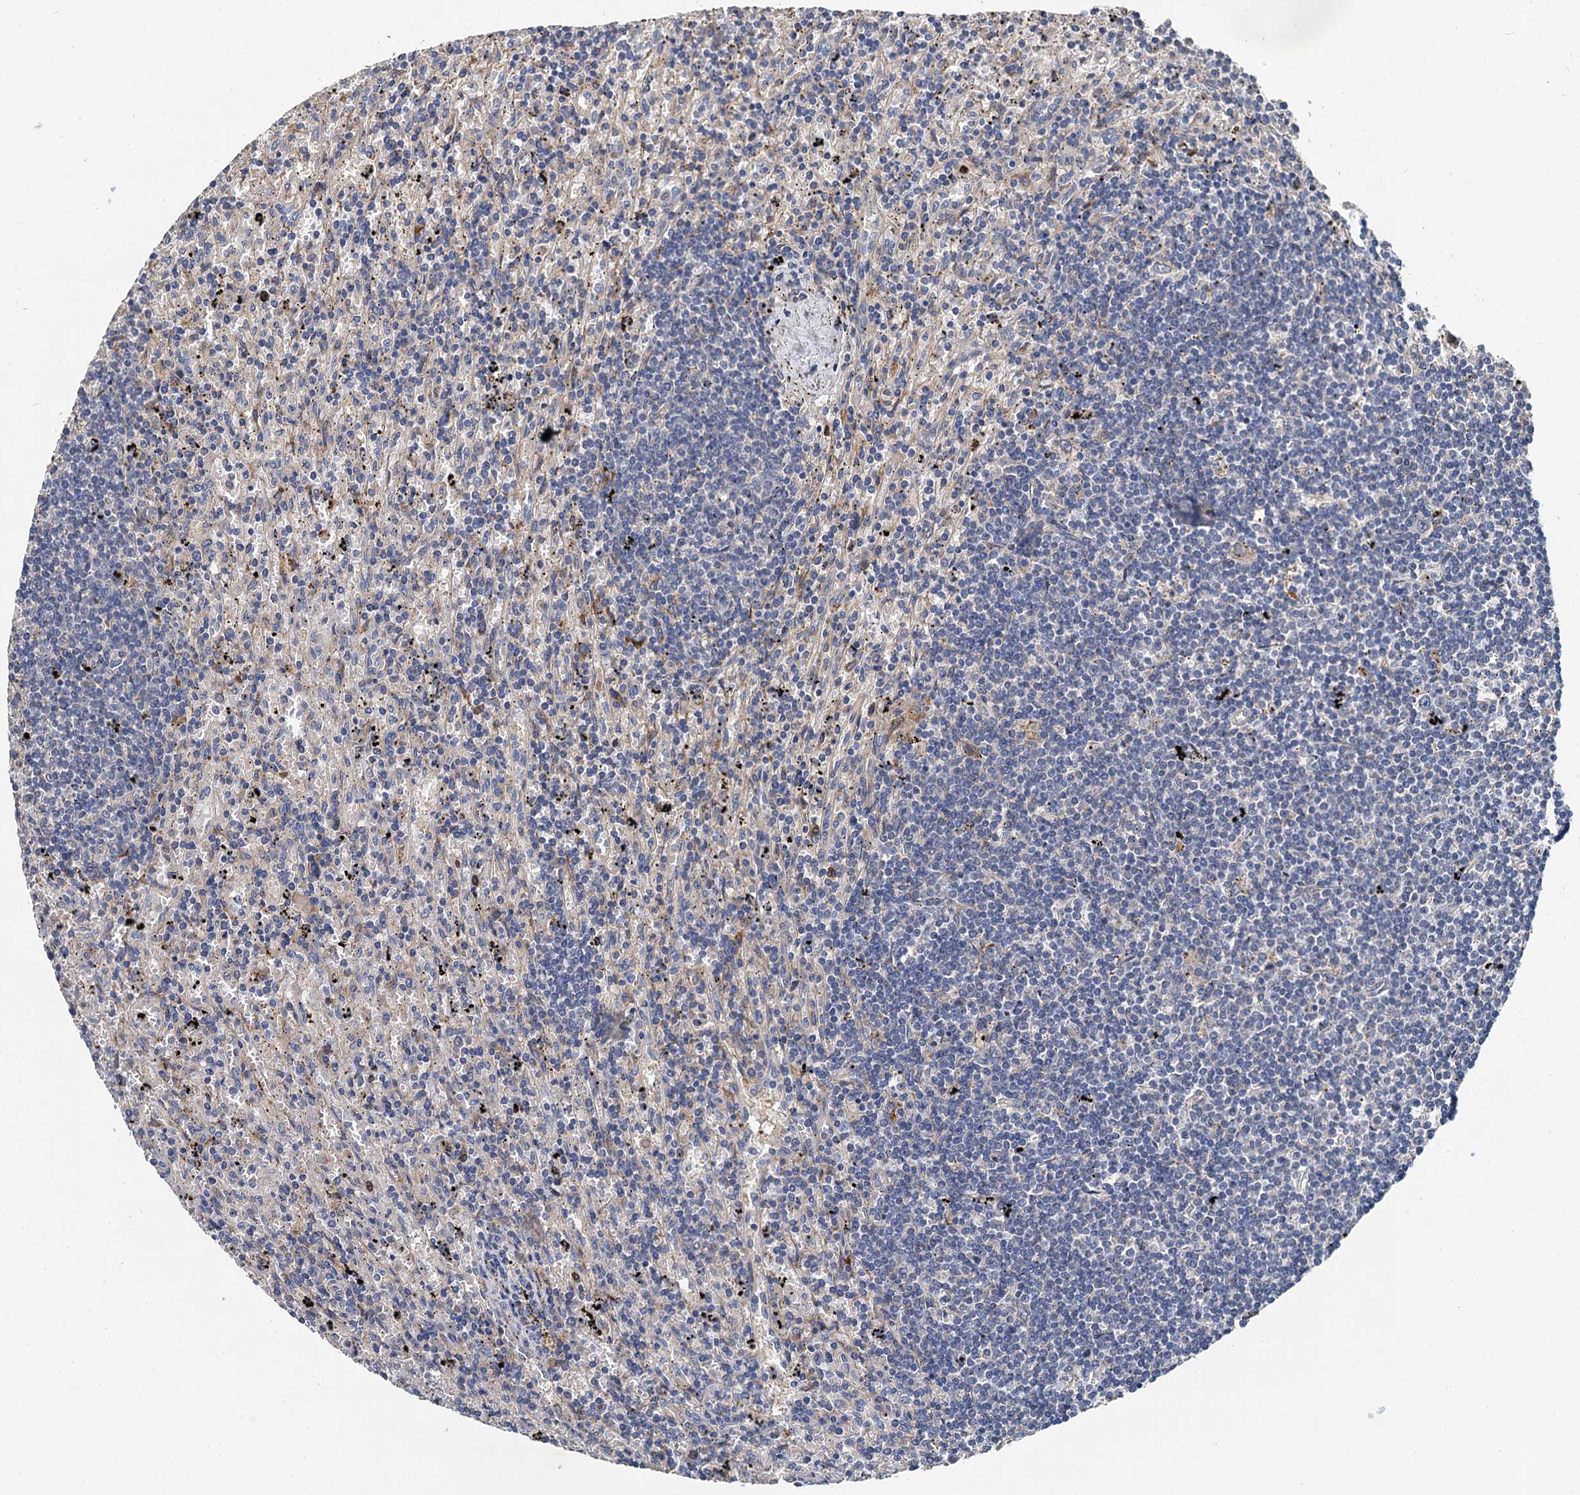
{"staining": {"intensity": "negative", "quantity": "none", "location": "none"}, "tissue": "lymphoma", "cell_type": "Tumor cells", "image_type": "cancer", "snomed": [{"axis": "morphology", "description": "Malignant lymphoma, non-Hodgkin's type, Low grade"}, {"axis": "topography", "description": "Spleen"}], "caption": "Tumor cells show no significant positivity in low-grade malignant lymphoma, non-Hodgkin's type.", "gene": "SPRYD3", "patient": {"sex": "male", "age": 76}}